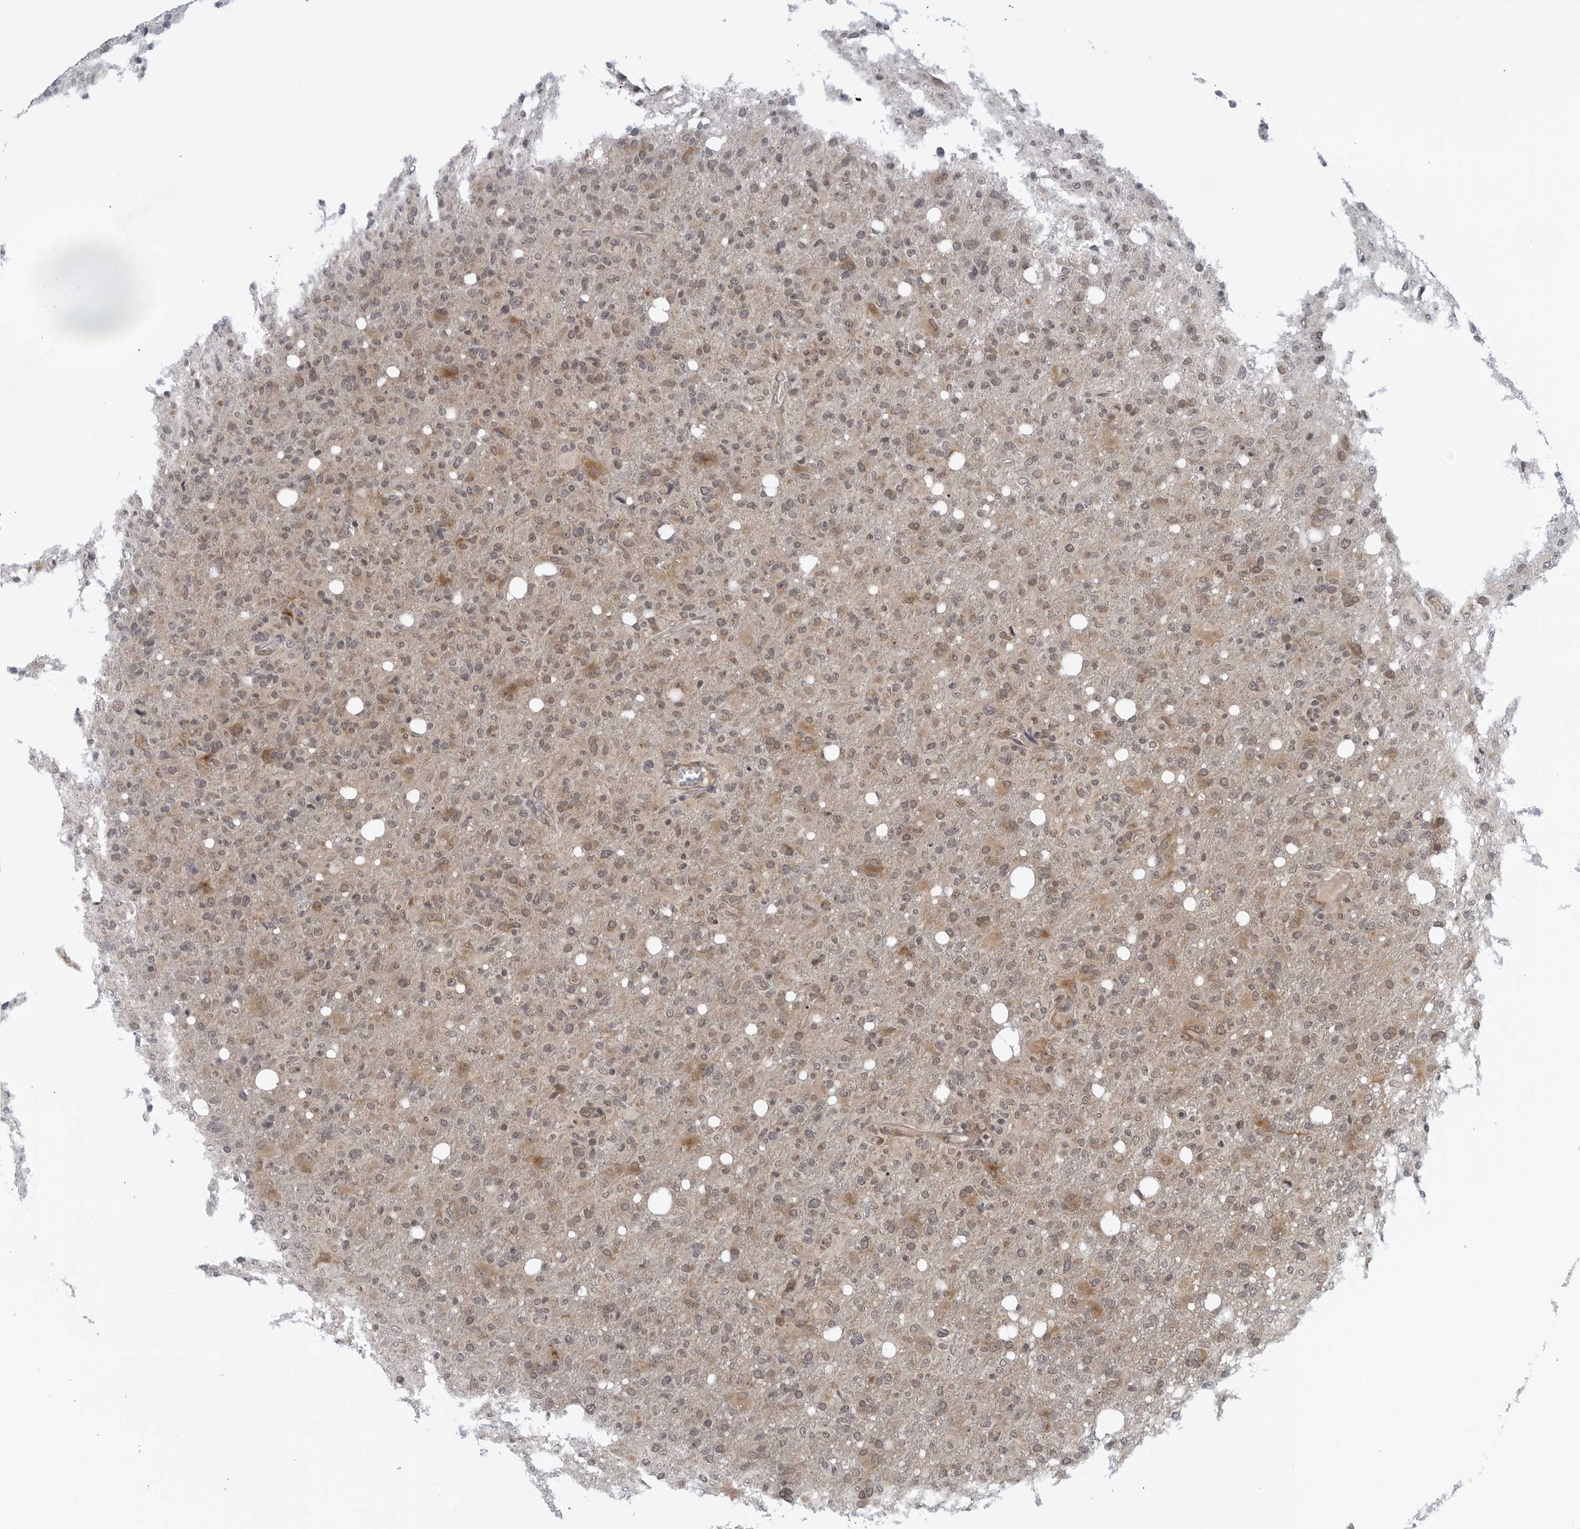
{"staining": {"intensity": "weak", "quantity": ">75%", "location": "nuclear"}, "tissue": "glioma", "cell_type": "Tumor cells", "image_type": "cancer", "snomed": [{"axis": "morphology", "description": "Glioma, malignant, High grade"}, {"axis": "topography", "description": "Brain"}], "caption": "IHC micrograph of neoplastic tissue: glioma stained using immunohistochemistry (IHC) shows low levels of weak protein expression localized specifically in the nuclear of tumor cells, appearing as a nuclear brown color.", "gene": "RC3H1", "patient": {"sex": "female", "age": 57}}